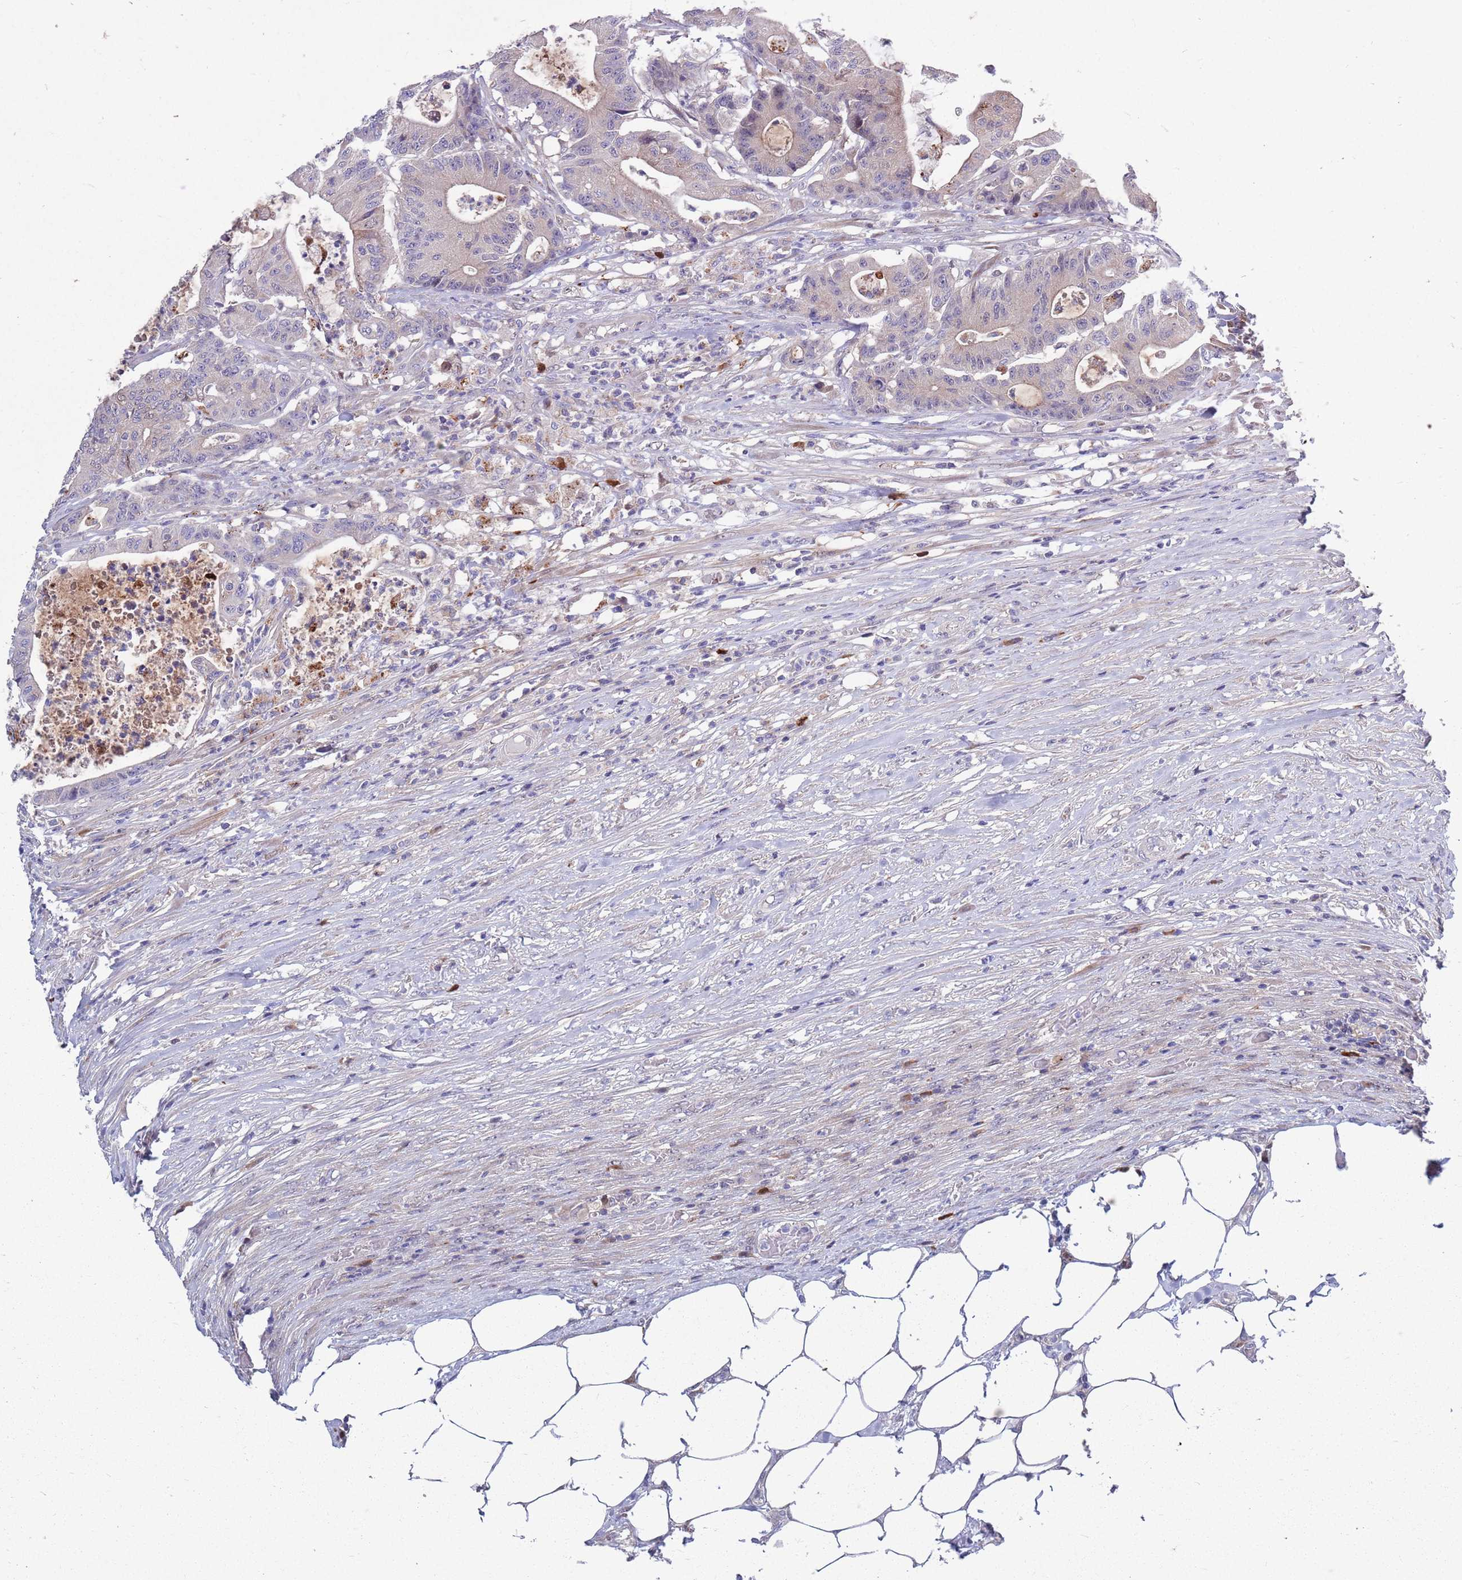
{"staining": {"intensity": "negative", "quantity": "none", "location": "none"}, "tissue": "colorectal cancer", "cell_type": "Tumor cells", "image_type": "cancer", "snomed": [{"axis": "morphology", "description": "Adenocarcinoma, NOS"}, {"axis": "topography", "description": "Colon"}], "caption": "The image exhibits no significant staining in tumor cells of colorectal cancer.", "gene": "KLHL29", "patient": {"sex": "female", "age": 84}}